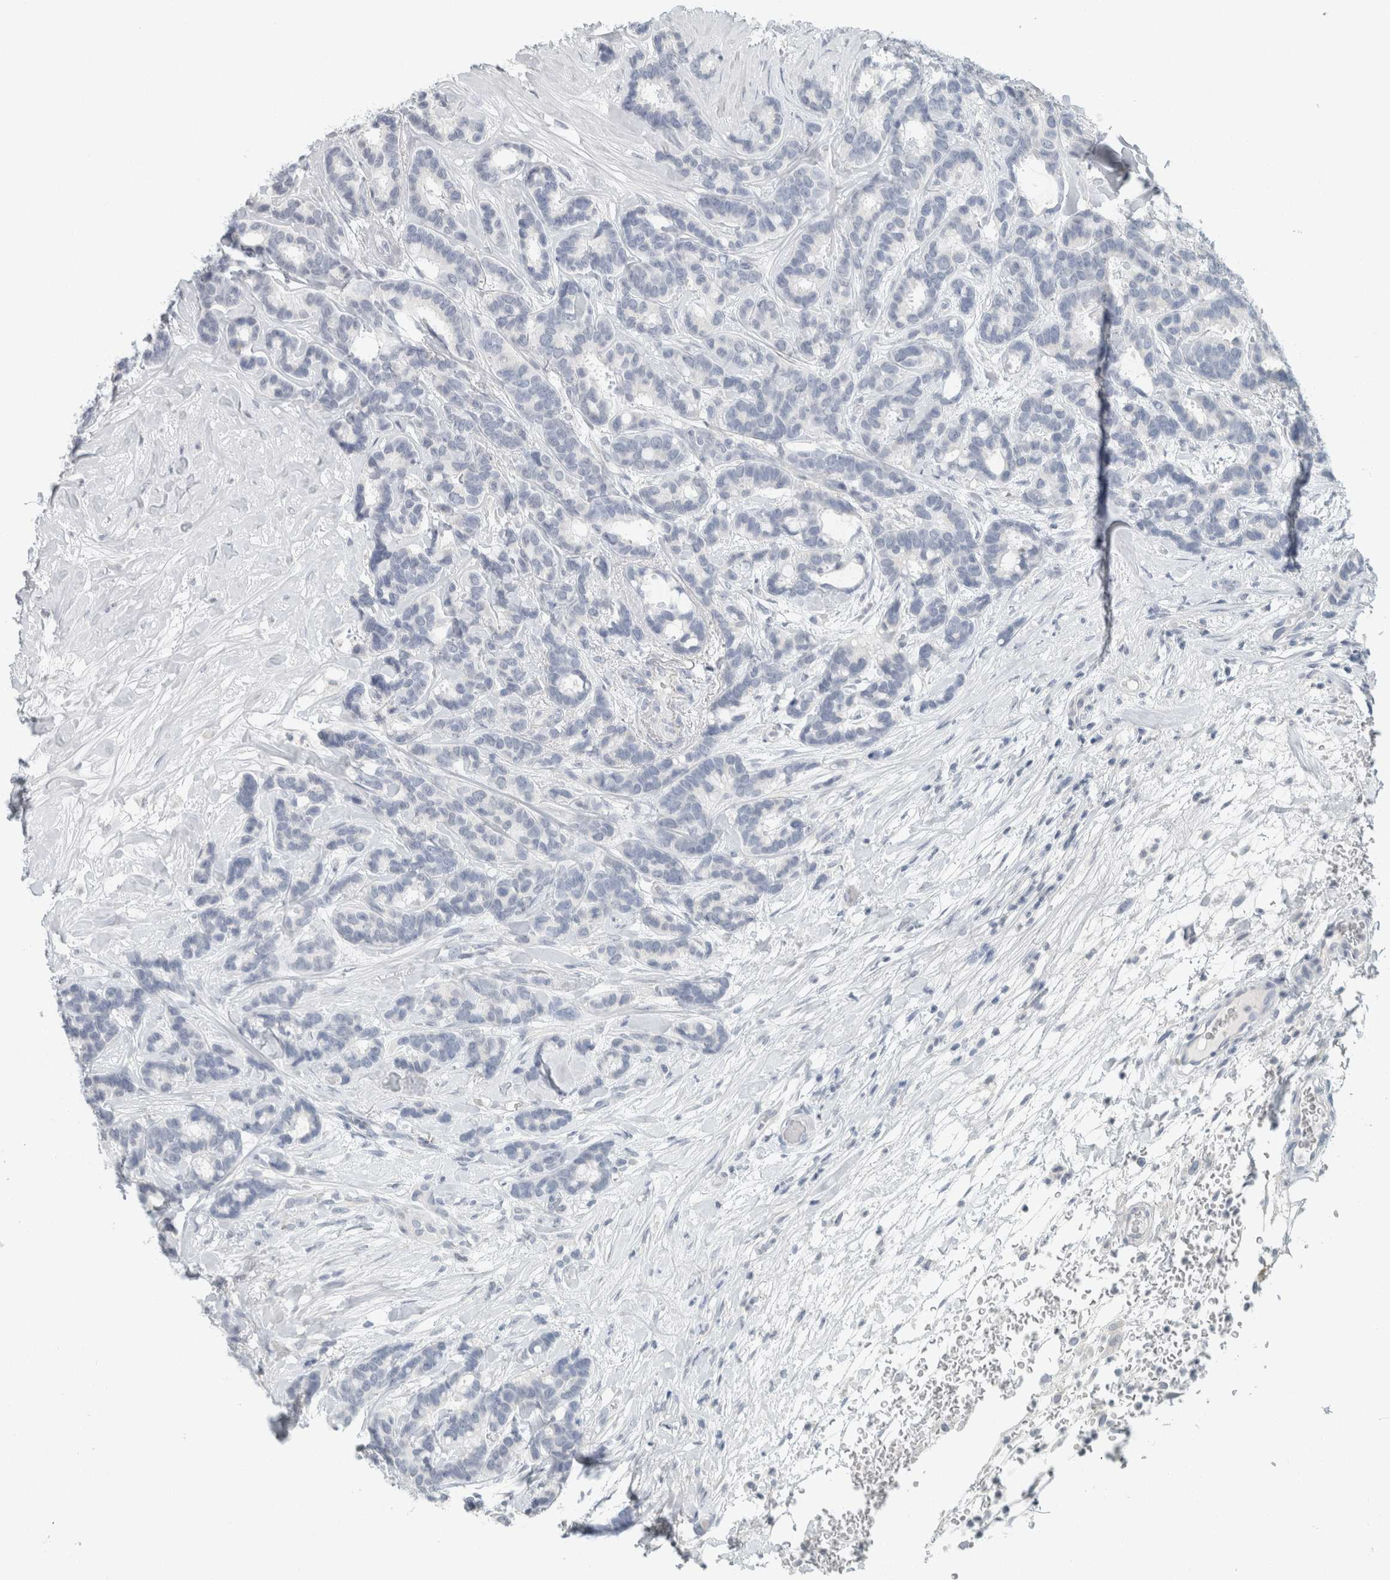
{"staining": {"intensity": "negative", "quantity": "none", "location": "none"}, "tissue": "breast cancer", "cell_type": "Tumor cells", "image_type": "cancer", "snomed": [{"axis": "morphology", "description": "Duct carcinoma"}, {"axis": "topography", "description": "Breast"}], "caption": "Immunohistochemical staining of human infiltrating ductal carcinoma (breast) displays no significant expression in tumor cells.", "gene": "TRIT1", "patient": {"sex": "female", "age": 87}}